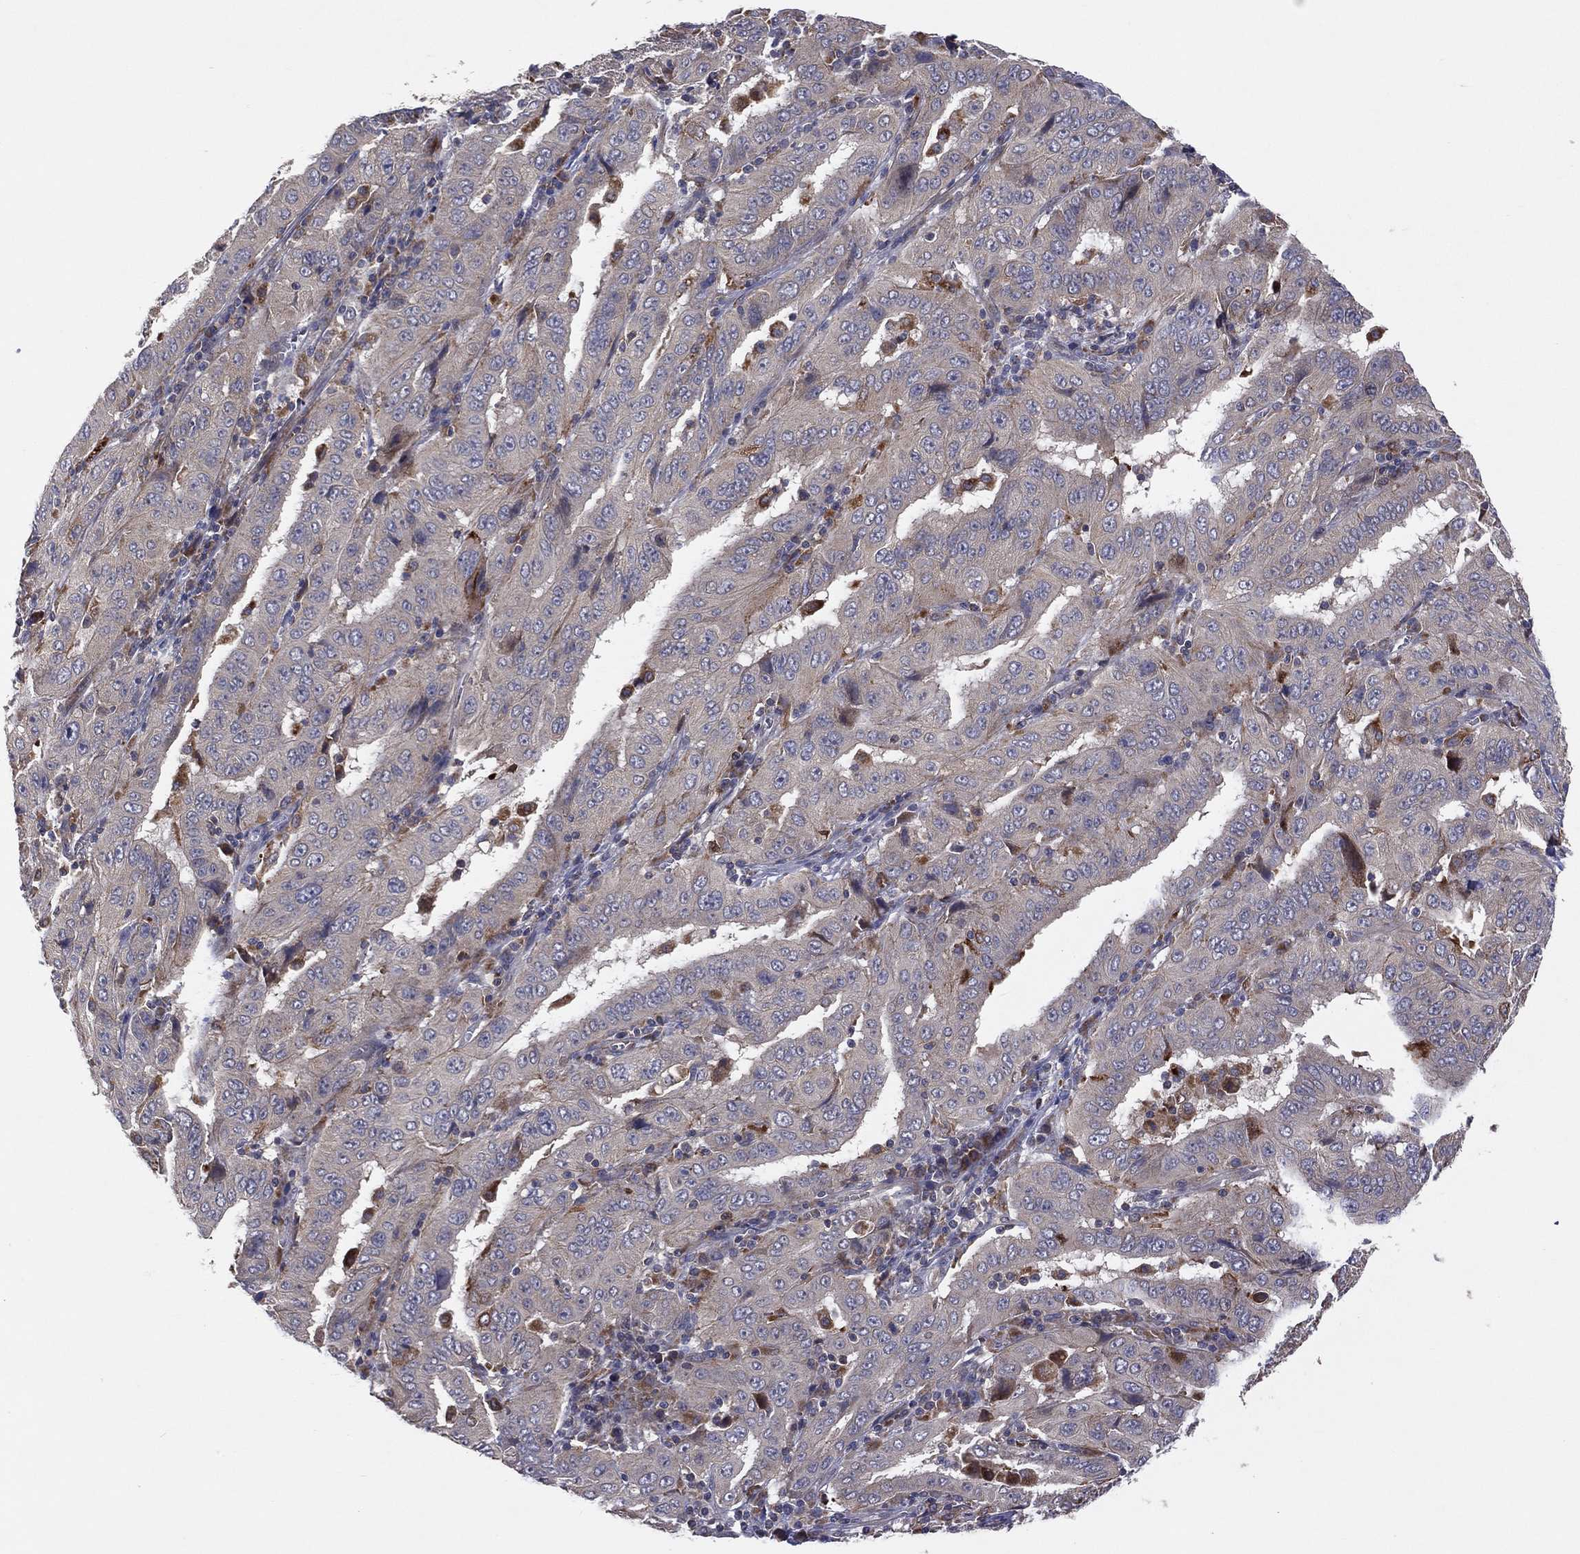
{"staining": {"intensity": "negative", "quantity": "none", "location": "none"}, "tissue": "pancreatic cancer", "cell_type": "Tumor cells", "image_type": "cancer", "snomed": [{"axis": "morphology", "description": "Adenocarcinoma, NOS"}, {"axis": "topography", "description": "Pancreas"}], "caption": "DAB (3,3'-diaminobenzidine) immunohistochemical staining of pancreatic adenocarcinoma displays no significant expression in tumor cells.", "gene": "STARD3", "patient": {"sex": "male", "age": 63}}